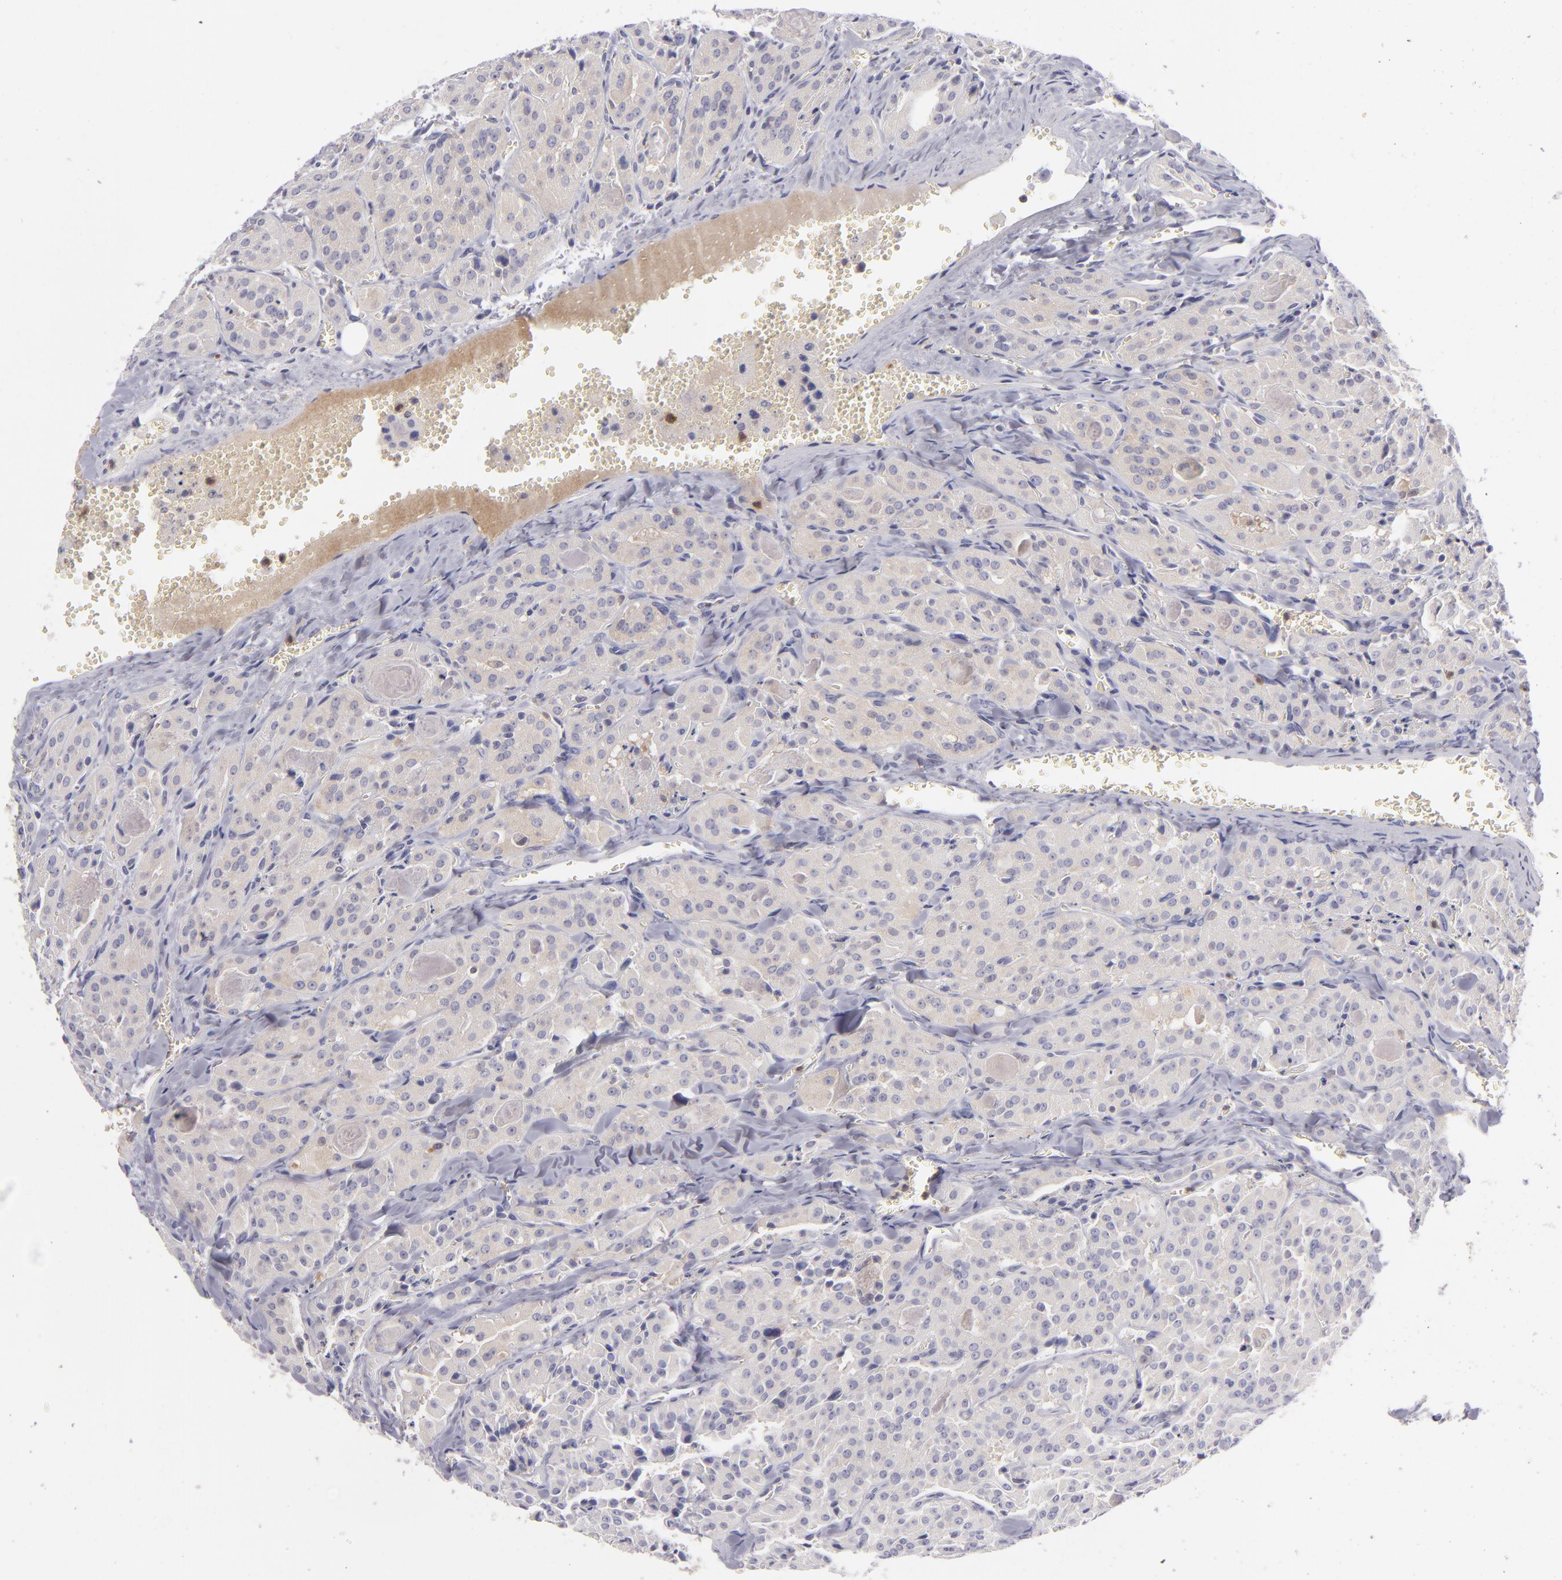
{"staining": {"intensity": "weak", "quantity": ">75%", "location": "cytoplasmic/membranous"}, "tissue": "thyroid cancer", "cell_type": "Tumor cells", "image_type": "cancer", "snomed": [{"axis": "morphology", "description": "Carcinoma, NOS"}, {"axis": "topography", "description": "Thyroid gland"}], "caption": "Immunohistochemical staining of human thyroid carcinoma demonstrates weak cytoplasmic/membranous protein positivity in about >75% of tumor cells.", "gene": "MMP10", "patient": {"sex": "male", "age": 76}}